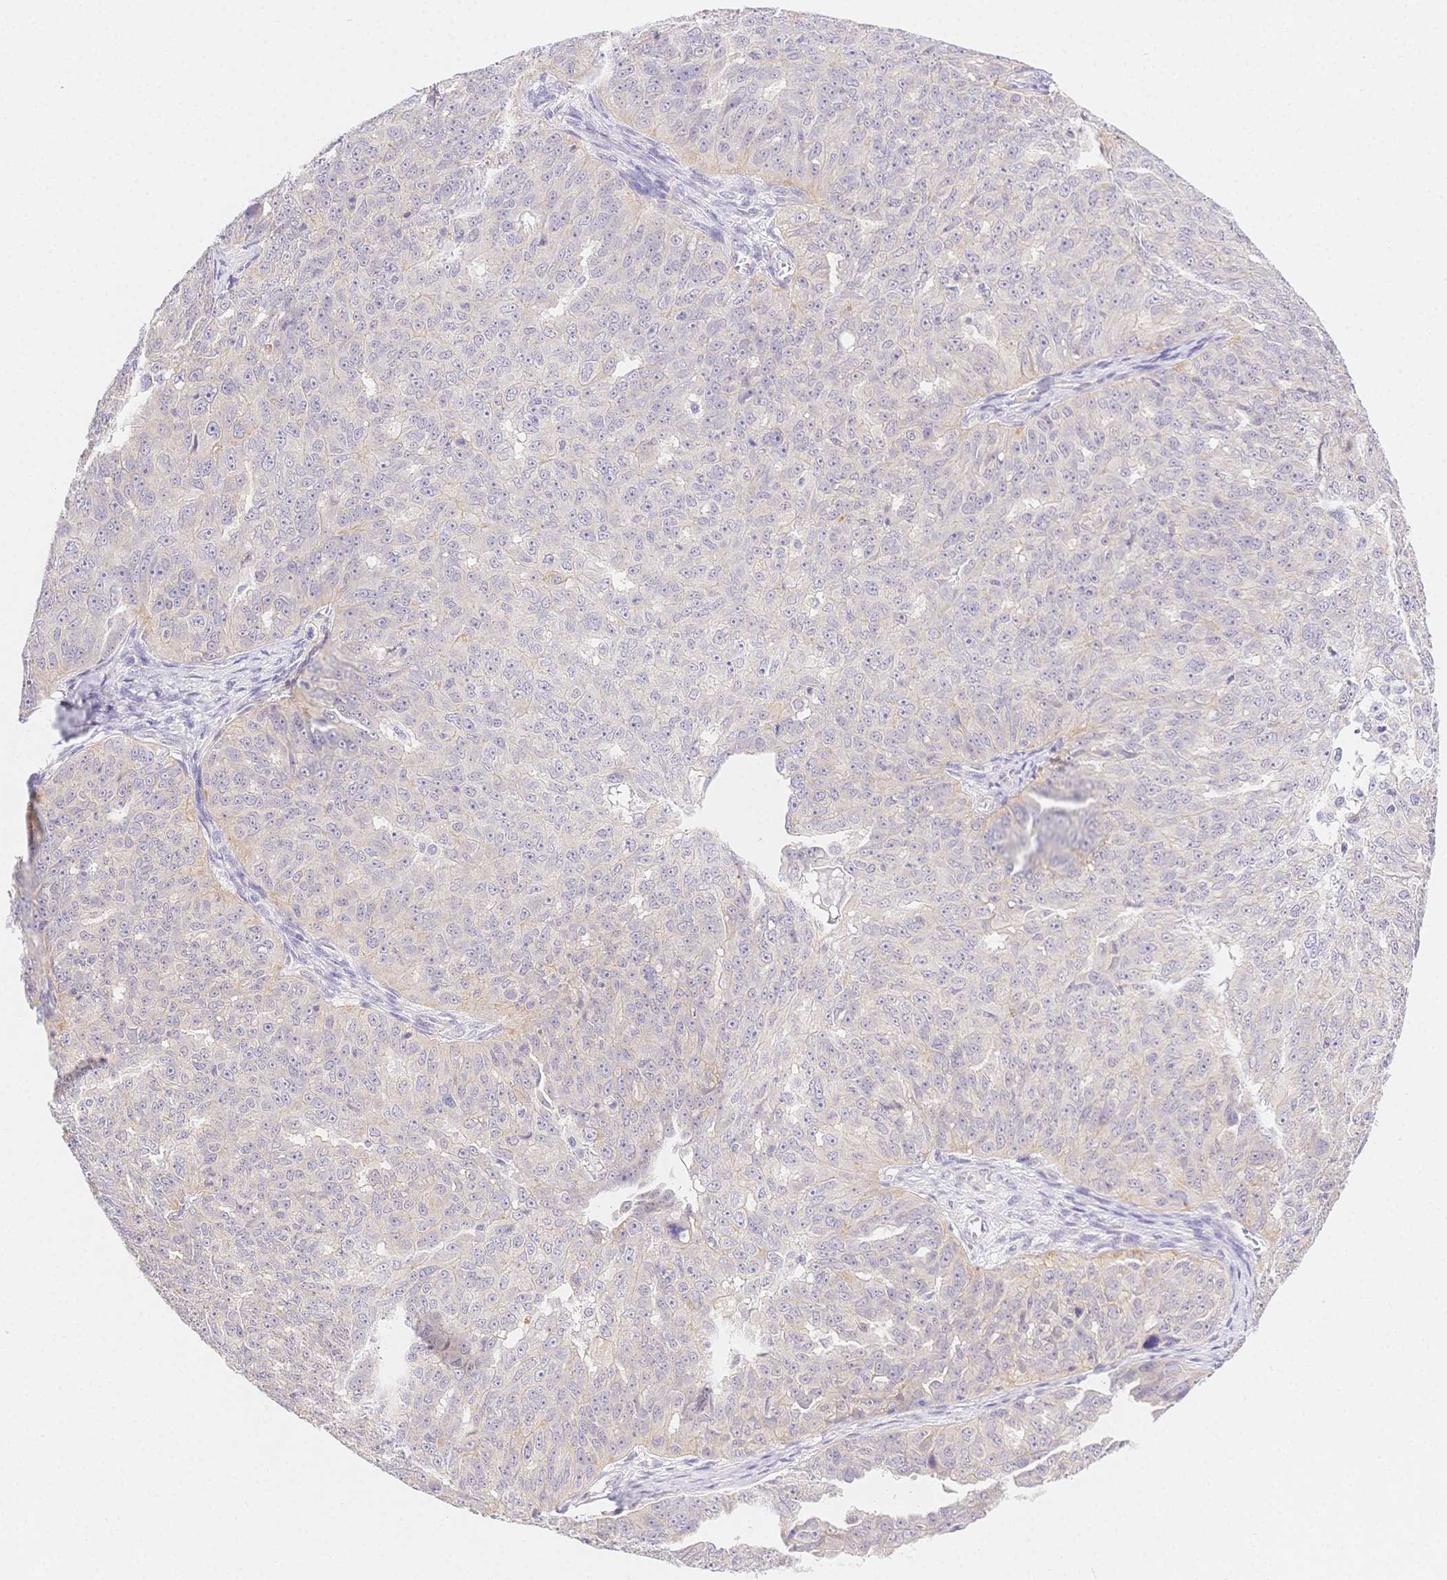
{"staining": {"intensity": "negative", "quantity": "none", "location": "none"}, "tissue": "ovarian cancer", "cell_type": "Tumor cells", "image_type": "cancer", "snomed": [{"axis": "morphology", "description": "Carcinoma, endometroid"}, {"axis": "topography", "description": "Ovary"}], "caption": "High magnification brightfield microscopy of ovarian endometroid carcinoma stained with DAB (3,3'-diaminobenzidine) (brown) and counterstained with hematoxylin (blue): tumor cells show no significant expression. Brightfield microscopy of immunohistochemistry (IHC) stained with DAB (brown) and hematoxylin (blue), captured at high magnification.", "gene": "CSN1S1", "patient": {"sex": "female", "age": 70}}